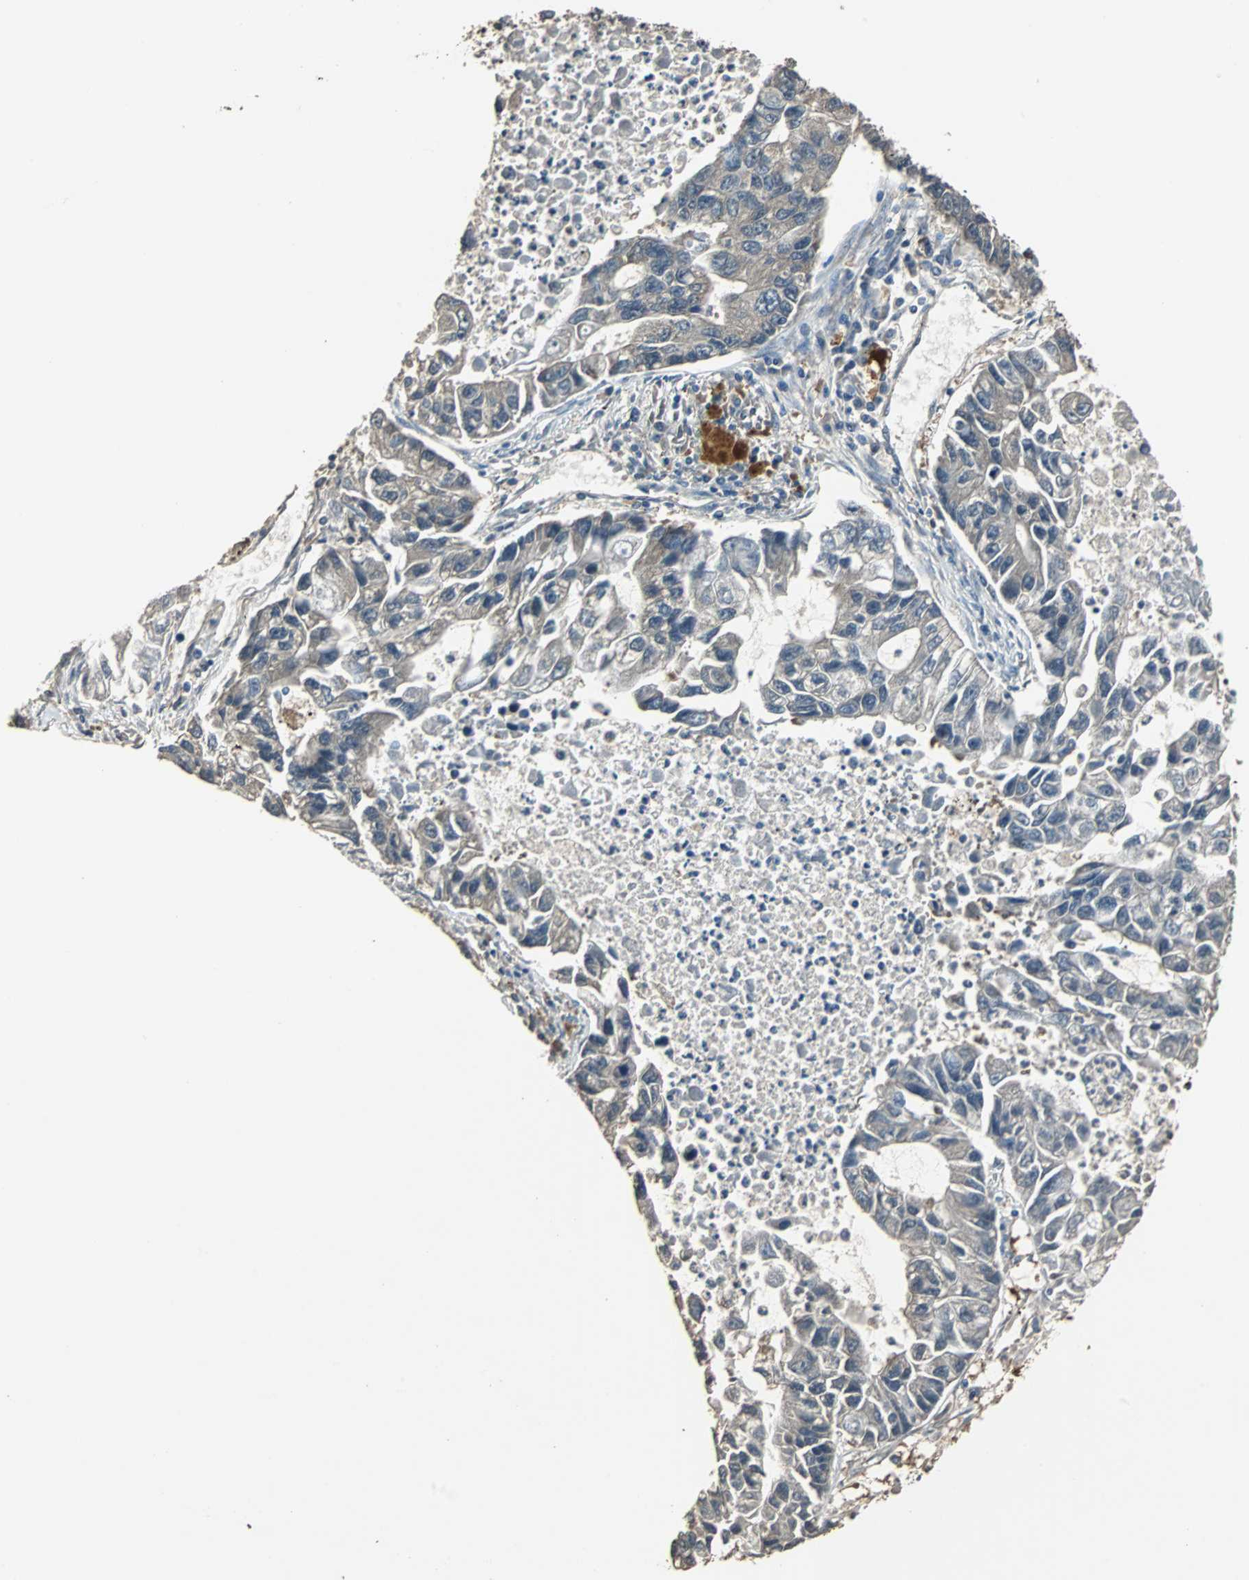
{"staining": {"intensity": "weak", "quantity": "25%-75%", "location": "cytoplasmic/membranous"}, "tissue": "lung cancer", "cell_type": "Tumor cells", "image_type": "cancer", "snomed": [{"axis": "morphology", "description": "Adenocarcinoma, NOS"}, {"axis": "topography", "description": "Lung"}], "caption": "Lung adenocarcinoma tissue shows weak cytoplasmic/membranous staining in about 25%-75% of tumor cells", "gene": "ABHD2", "patient": {"sex": "female", "age": 51}}